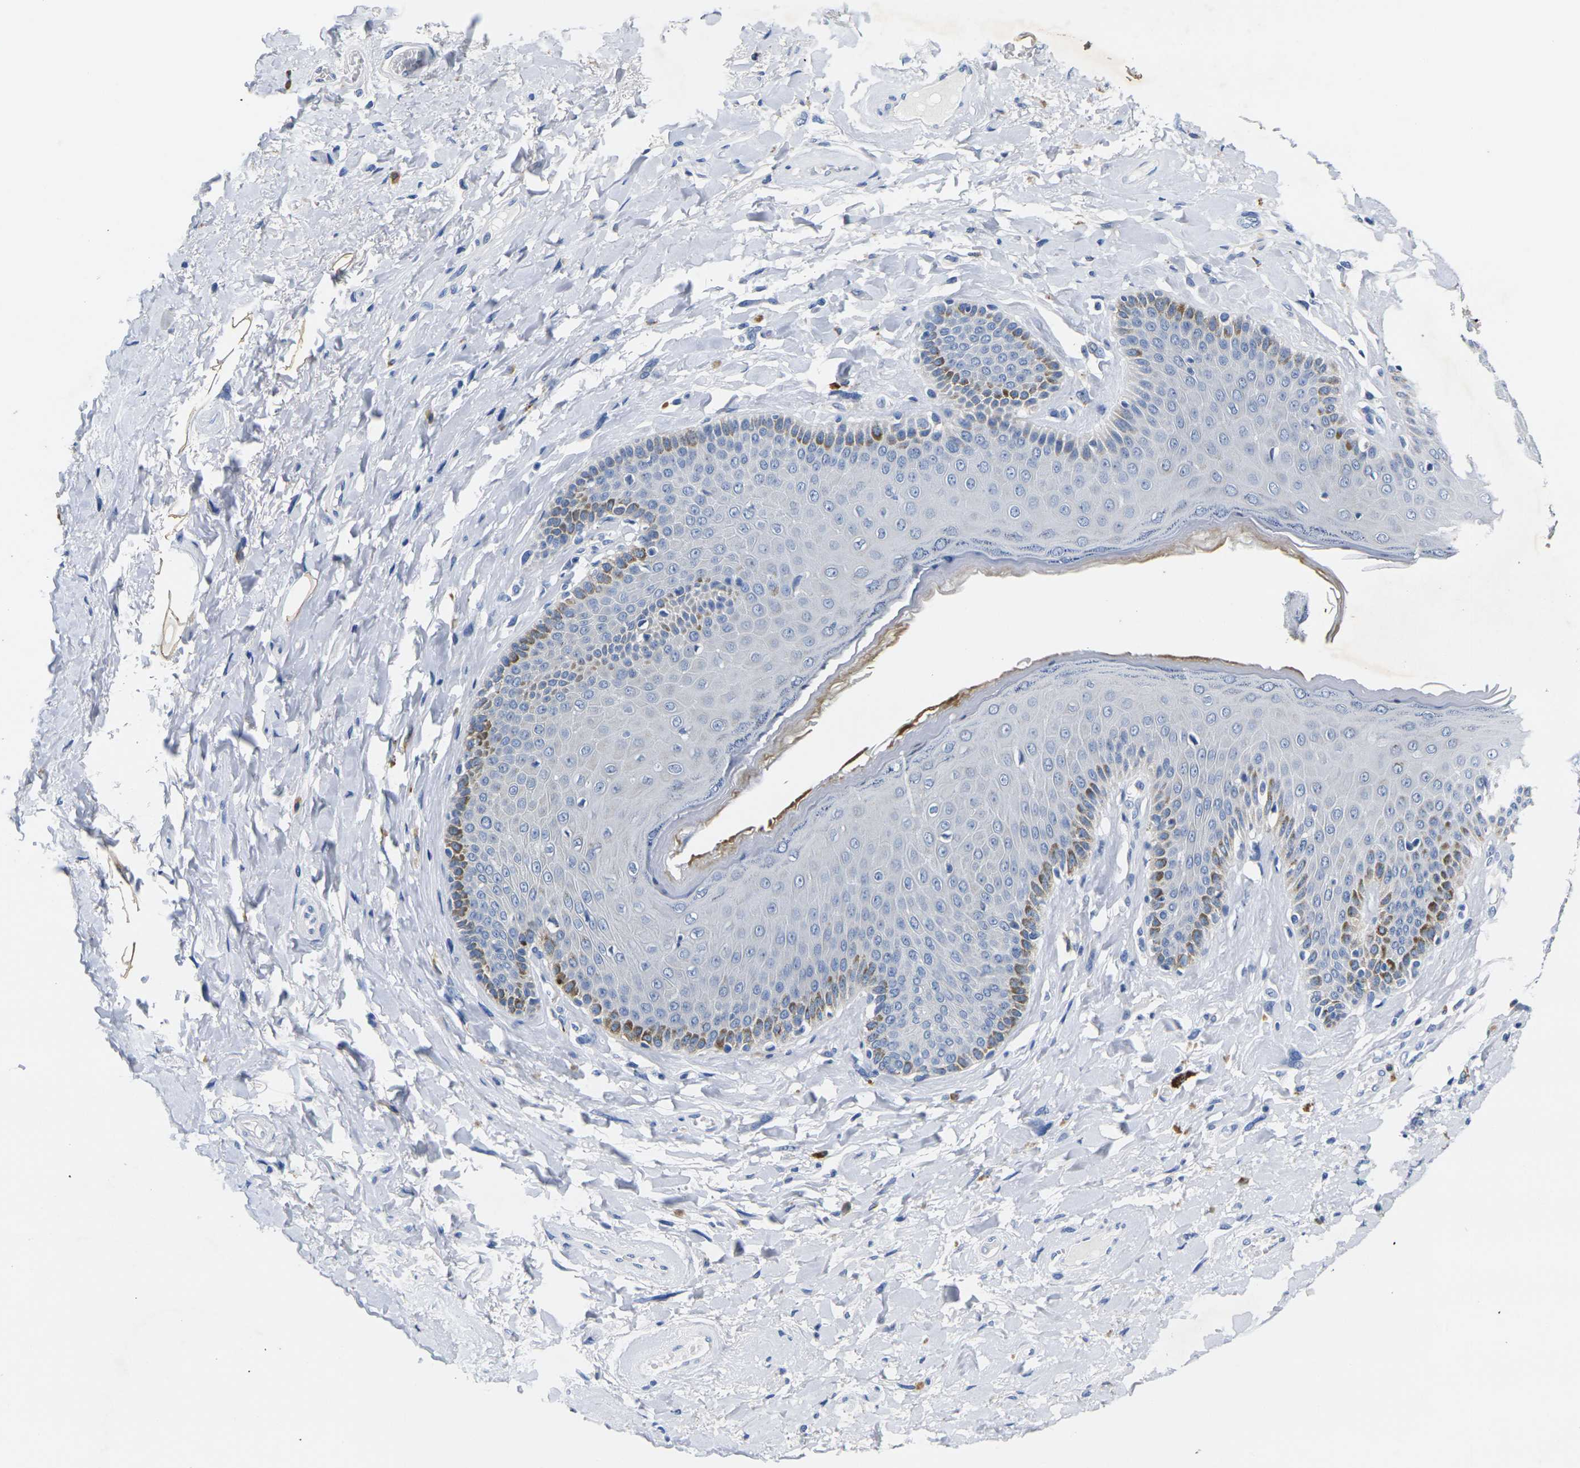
{"staining": {"intensity": "moderate", "quantity": "<25%", "location": "cytoplasmic/membranous"}, "tissue": "skin", "cell_type": "Epidermal cells", "image_type": "normal", "snomed": [{"axis": "morphology", "description": "Normal tissue, NOS"}, {"axis": "topography", "description": "Anal"}], "caption": "Protein staining of unremarkable skin shows moderate cytoplasmic/membranous expression in about <25% of epidermal cells. (DAB (3,3'-diaminobenzidine) IHC, brown staining for protein, blue staining for nuclei).", "gene": "NOCT", "patient": {"sex": "male", "age": 69}}